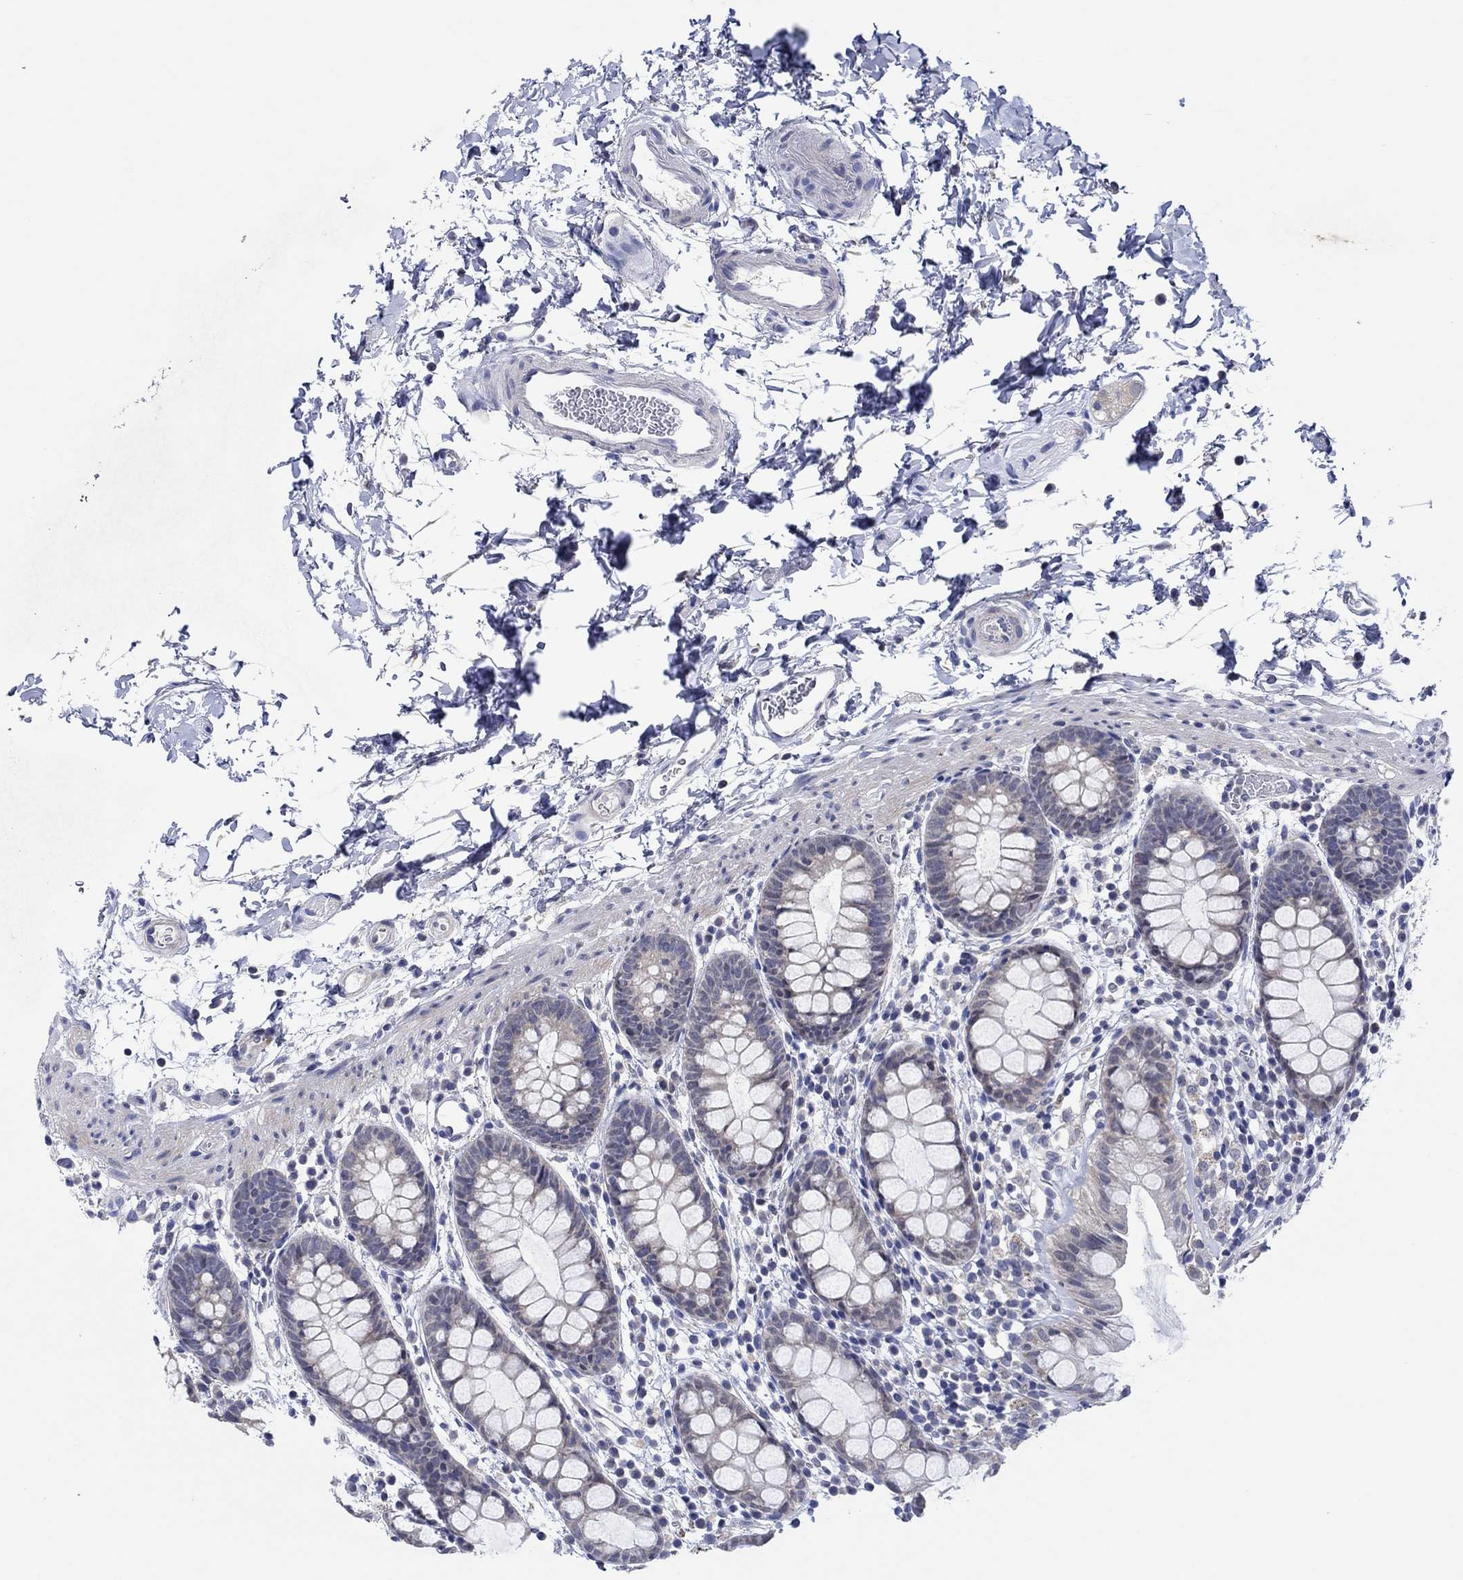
{"staining": {"intensity": "weak", "quantity": "25%-75%", "location": "cytoplasmic/membranous"}, "tissue": "rectum", "cell_type": "Glandular cells", "image_type": "normal", "snomed": [{"axis": "morphology", "description": "Normal tissue, NOS"}, {"axis": "topography", "description": "Rectum"}], "caption": "A photomicrograph of rectum stained for a protein demonstrates weak cytoplasmic/membranous brown staining in glandular cells. Ihc stains the protein of interest in brown and the nuclei are stained blue.", "gene": "PRRT3", "patient": {"sex": "male", "age": 57}}